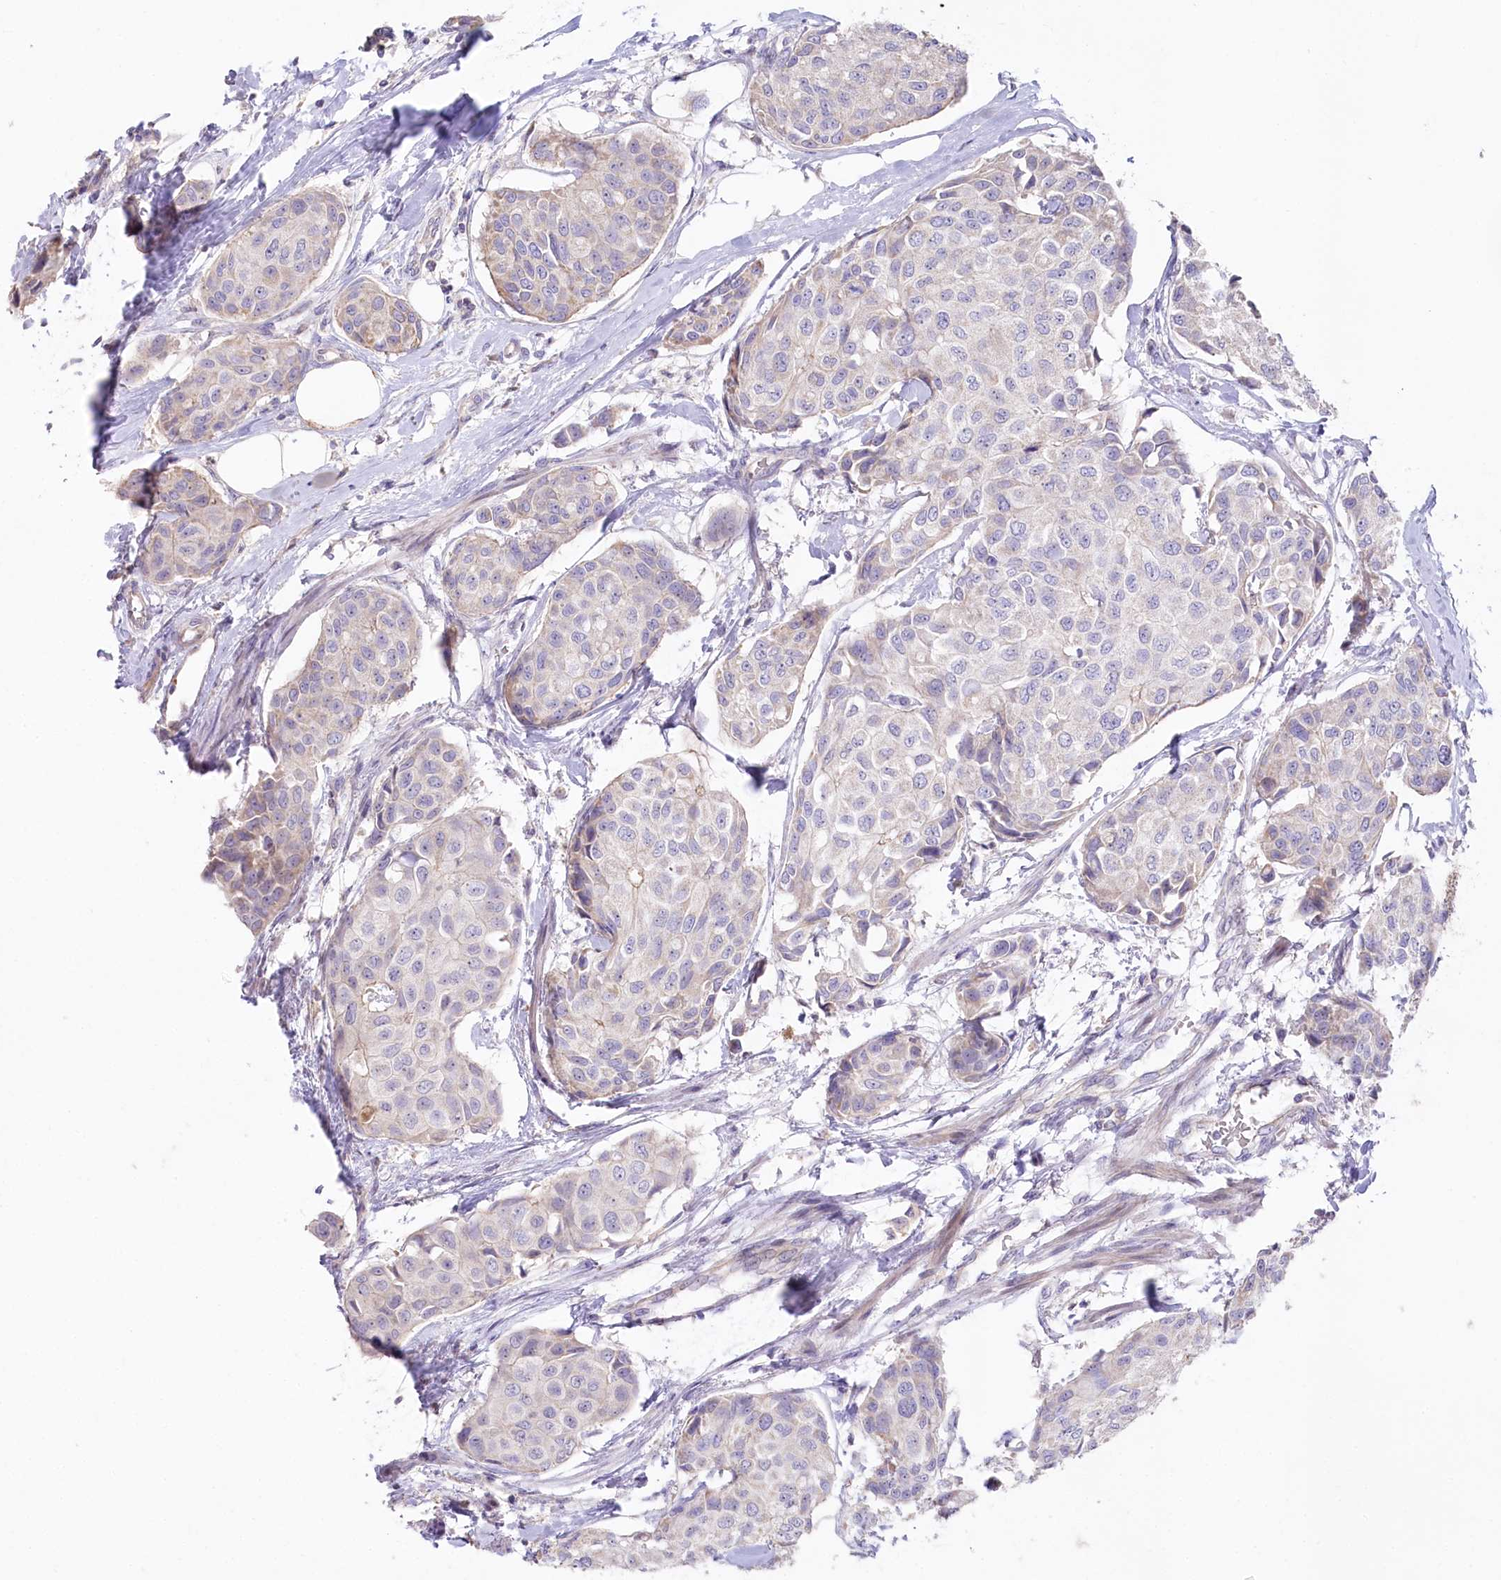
{"staining": {"intensity": "negative", "quantity": "none", "location": "none"}, "tissue": "breast cancer", "cell_type": "Tumor cells", "image_type": "cancer", "snomed": [{"axis": "morphology", "description": "Duct carcinoma"}, {"axis": "topography", "description": "Breast"}], "caption": "Micrograph shows no protein positivity in tumor cells of breast cancer tissue.", "gene": "SLC6A11", "patient": {"sex": "female", "age": 80}}